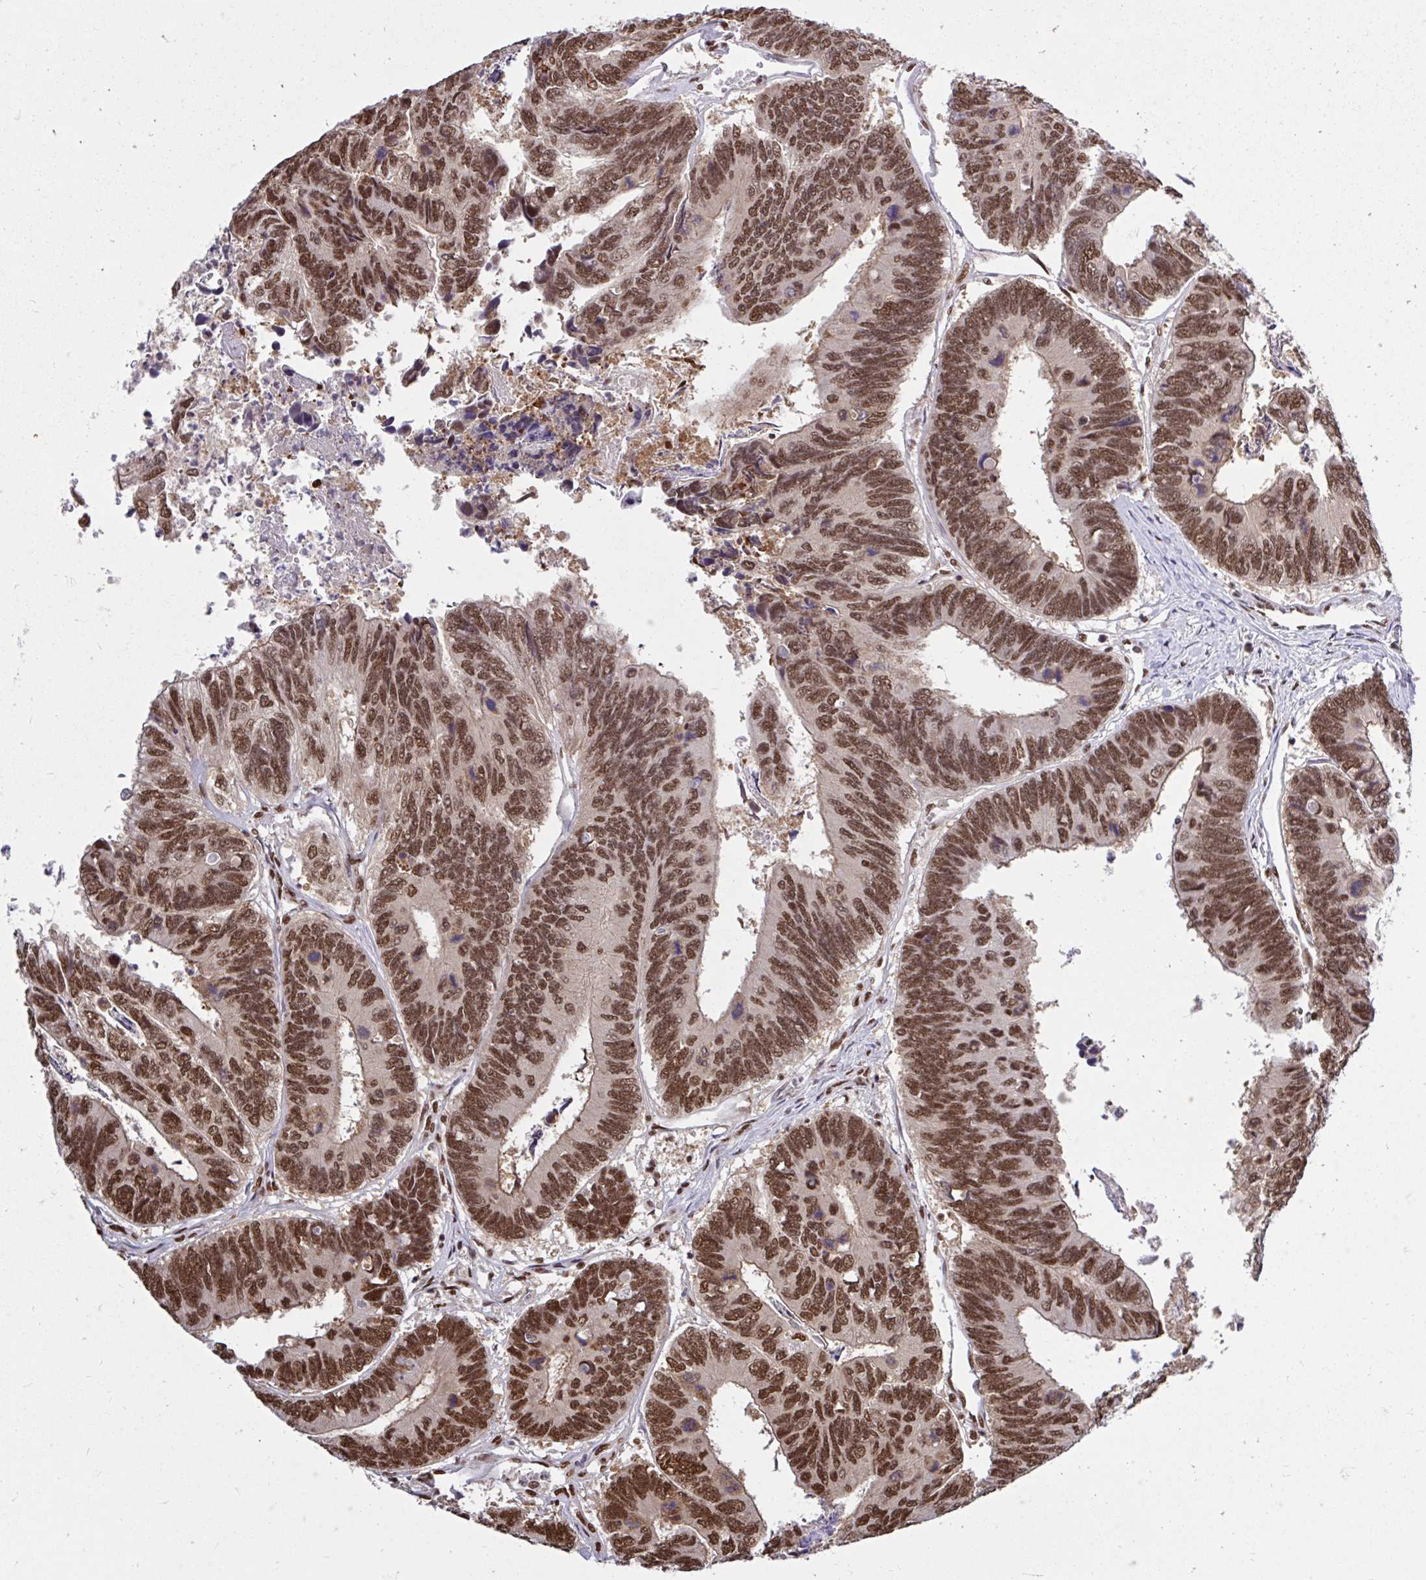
{"staining": {"intensity": "moderate", "quantity": ">75%", "location": "nuclear"}, "tissue": "colorectal cancer", "cell_type": "Tumor cells", "image_type": "cancer", "snomed": [{"axis": "morphology", "description": "Adenocarcinoma, NOS"}, {"axis": "topography", "description": "Colon"}], "caption": "Protein positivity by immunohistochemistry (IHC) displays moderate nuclear expression in approximately >75% of tumor cells in colorectal adenocarcinoma.", "gene": "ABCA9", "patient": {"sex": "female", "age": 67}}